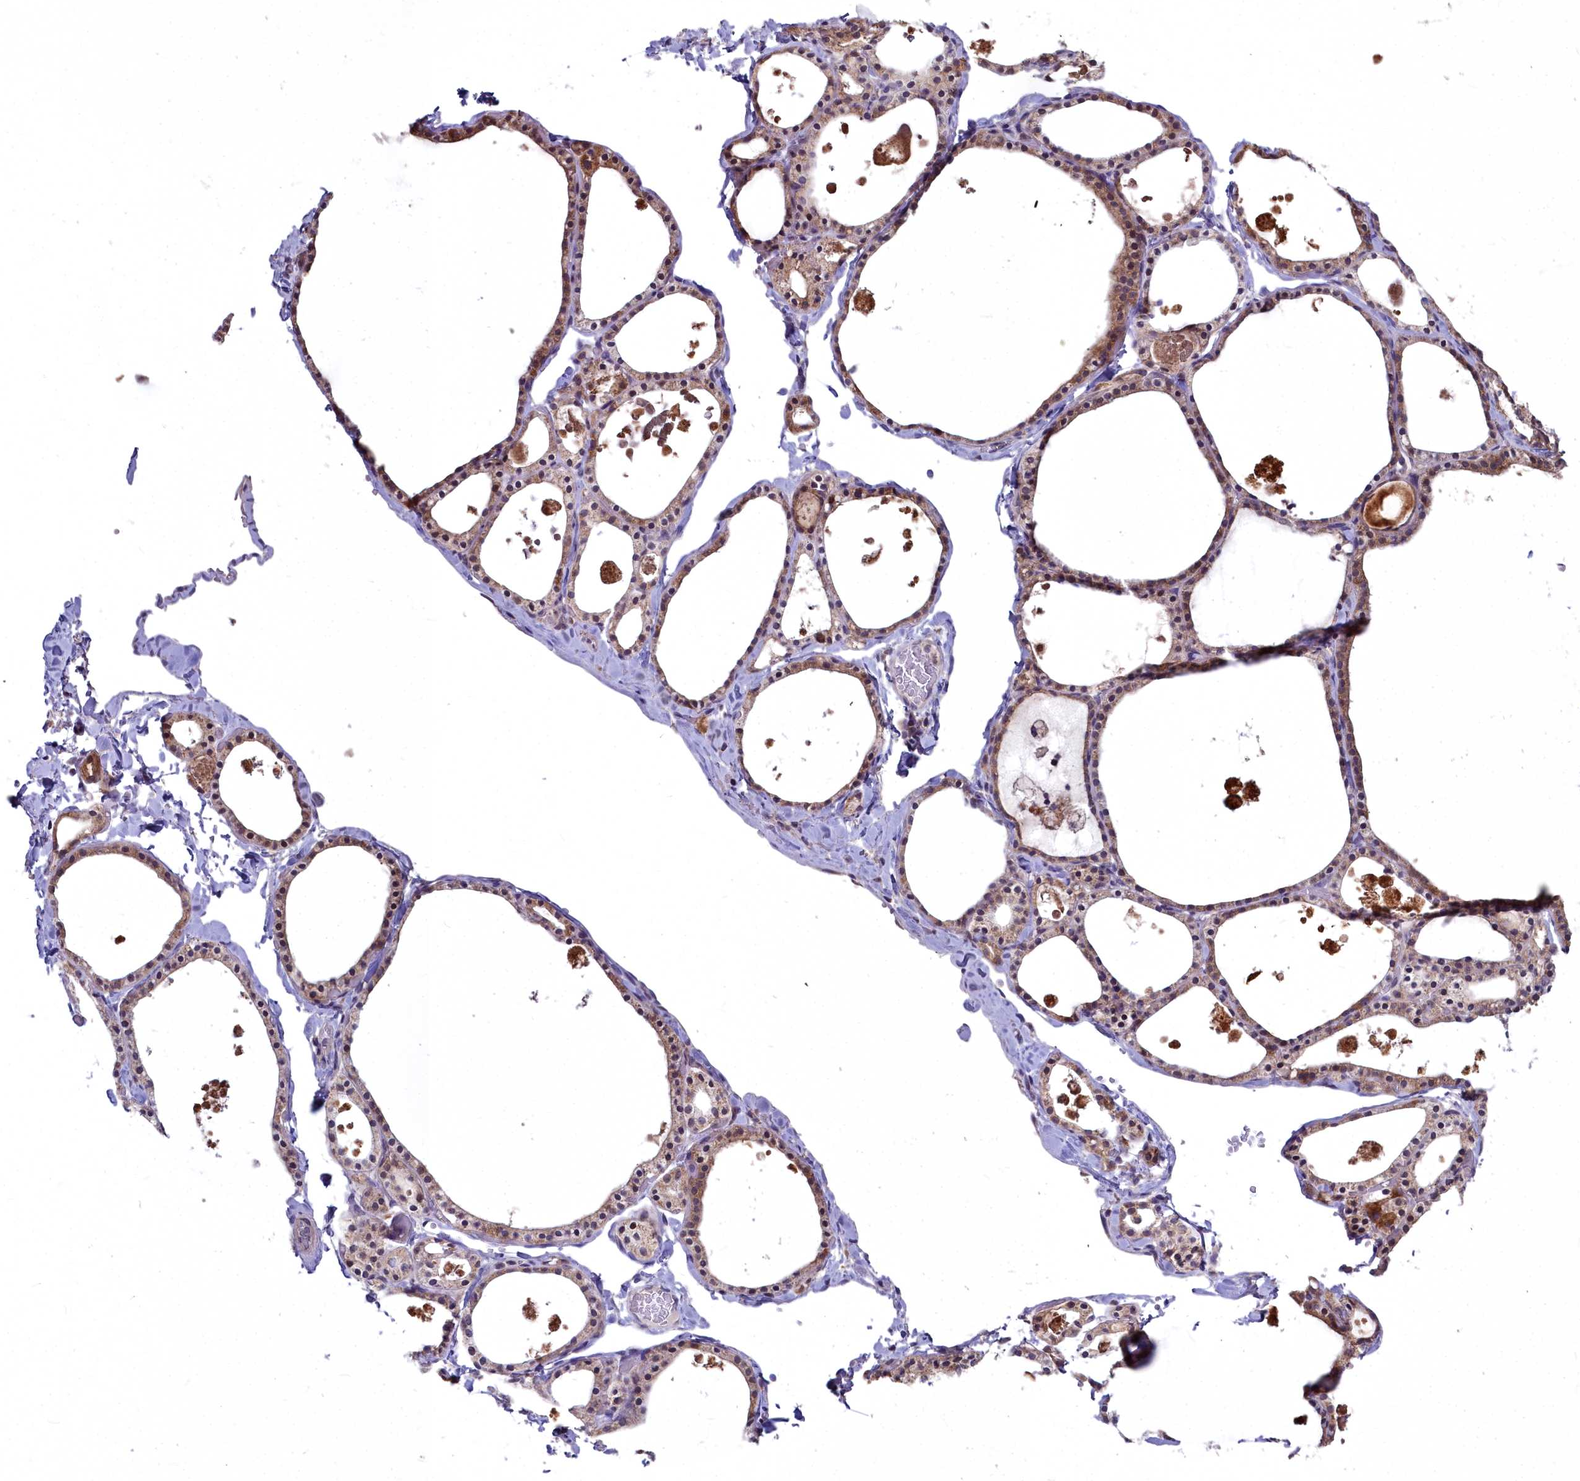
{"staining": {"intensity": "moderate", "quantity": ">75%", "location": "cytoplasmic/membranous"}, "tissue": "thyroid gland", "cell_type": "Glandular cells", "image_type": "normal", "snomed": [{"axis": "morphology", "description": "Normal tissue, NOS"}, {"axis": "topography", "description": "Thyroid gland"}], "caption": "Thyroid gland was stained to show a protein in brown. There is medium levels of moderate cytoplasmic/membranous staining in approximately >75% of glandular cells. The staining was performed using DAB to visualize the protein expression in brown, while the nuclei were stained in blue with hematoxylin (Magnification: 20x).", "gene": "MICU2", "patient": {"sex": "male", "age": 56}}